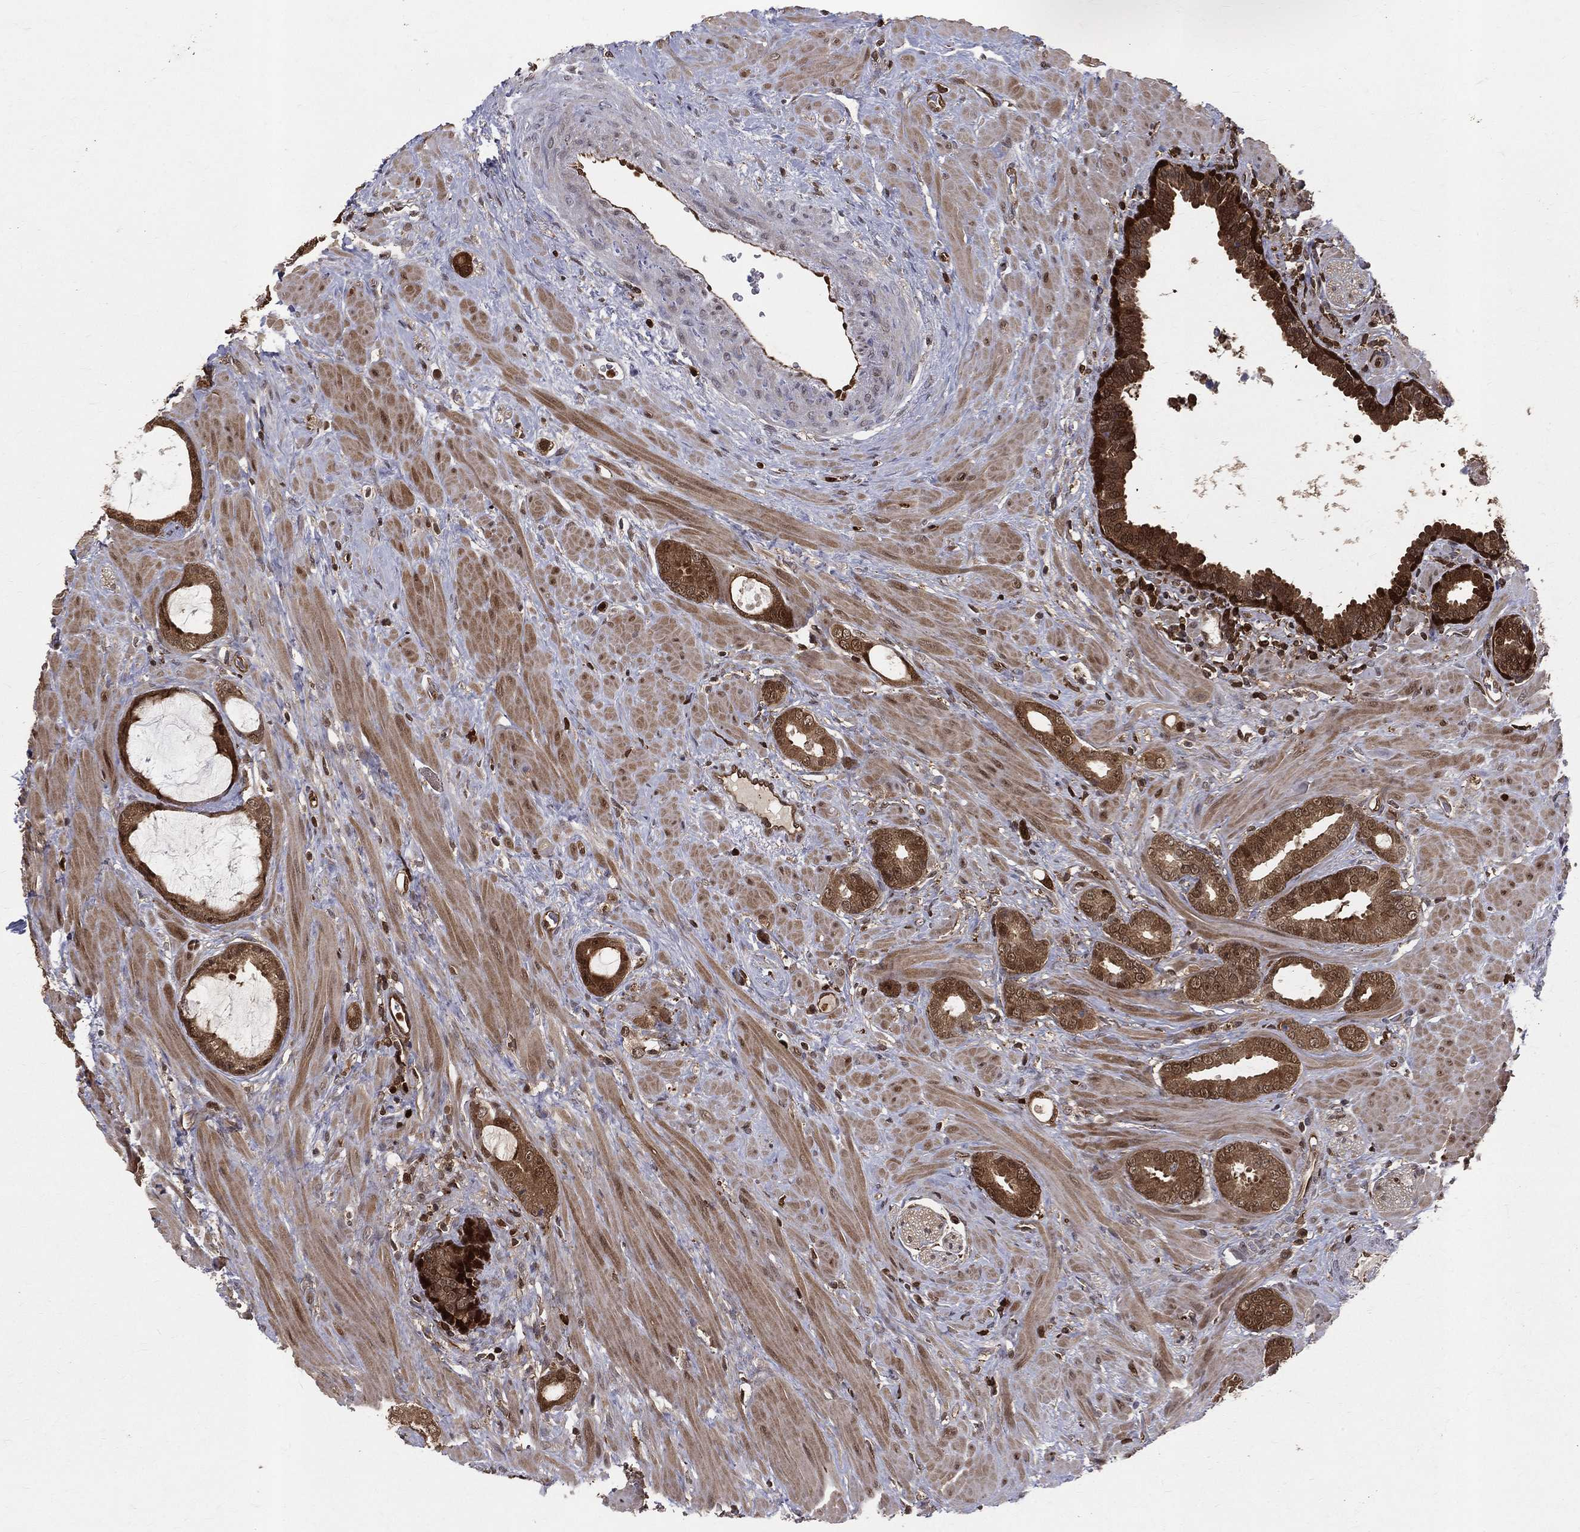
{"staining": {"intensity": "strong", "quantity": ">75%", "location": "cytoplasmic/membranous"}, "tissue": "prostate cancer", "cell_type": "Tumor cells", "image_type": "cancer", "snomed": [{"axis": "morphology", "description": "Adenocarcinoma, Low grade"}, {"axis": "topography", "description": "Prostate"}], "caption": "There is high levels of strong cytoplasmic/membranous expression in tumor cells of low-grade adenocarcinoma (prostate), as demonstrated by immunohistochemical staining (brown color).", "gene": "ENO1", "patient": {"sex": "male", "age": 68}}